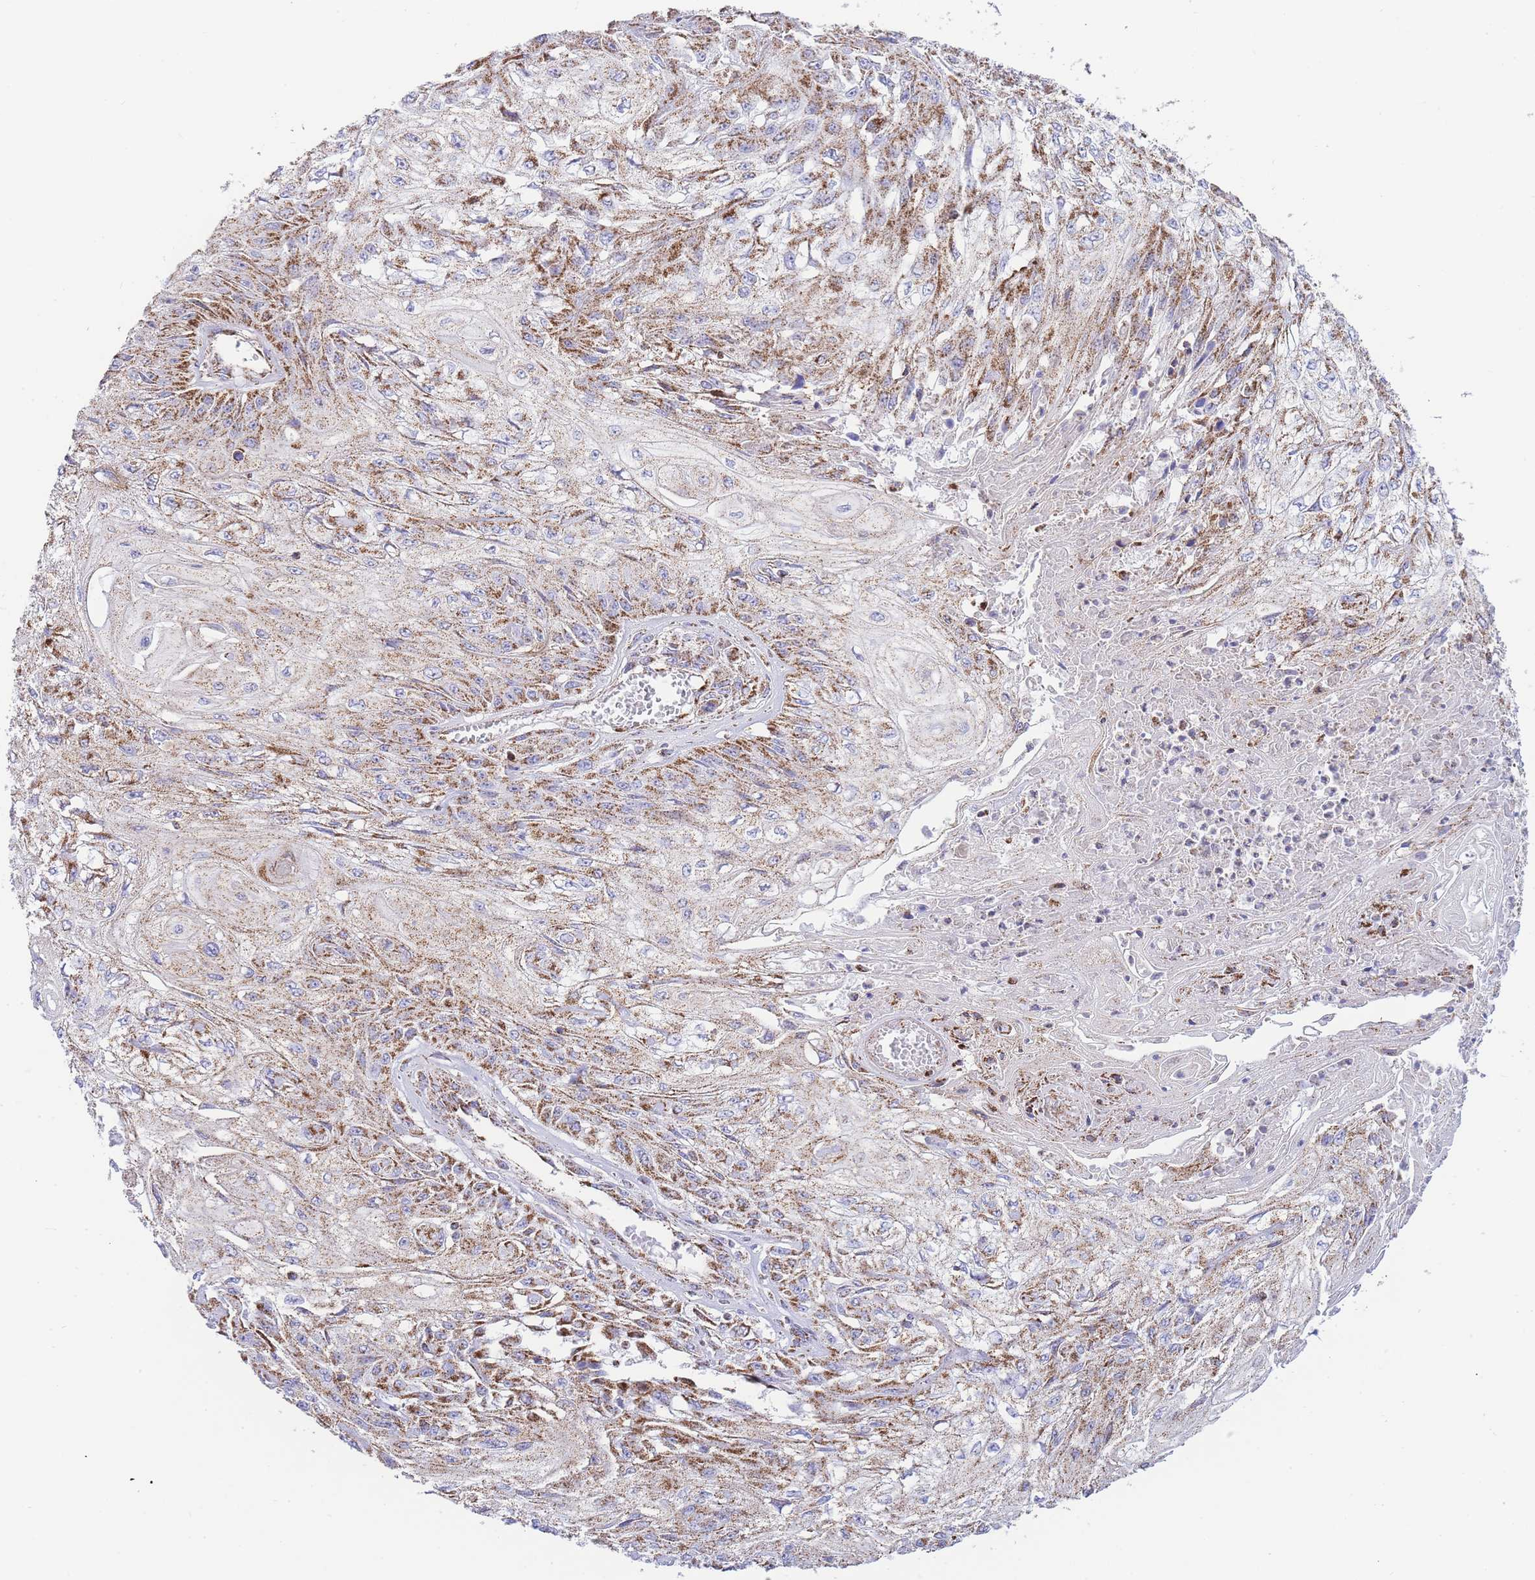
{"staining": {"intensity": "moderate", "quantity": ">75%", "location": "cytoplasmic/membranous"}, "tissue": "skin cancer", "cell_type": "Tumor cells", "image_type": "cancer", "snomed": [{"axis": "morphology", "description": "Squamous cell carcinoma, NOS"}, {"axis": "morphology", "description": "Squamous cell carcinoma, metastatic, NOS"}, {"axis": "topography", "description": "Skin"}, {"axis": "topography", "description": "Lymph node"}], "caption": "Human skin cancer (squamous cell carcinoma) stained for a protein (brown) shows moderate cytoplasmic/membranous positive positivity in approximately >75% of tumor cells.", "gene": "GSTM1", "patient": {"sex": "male", "age": 75}}